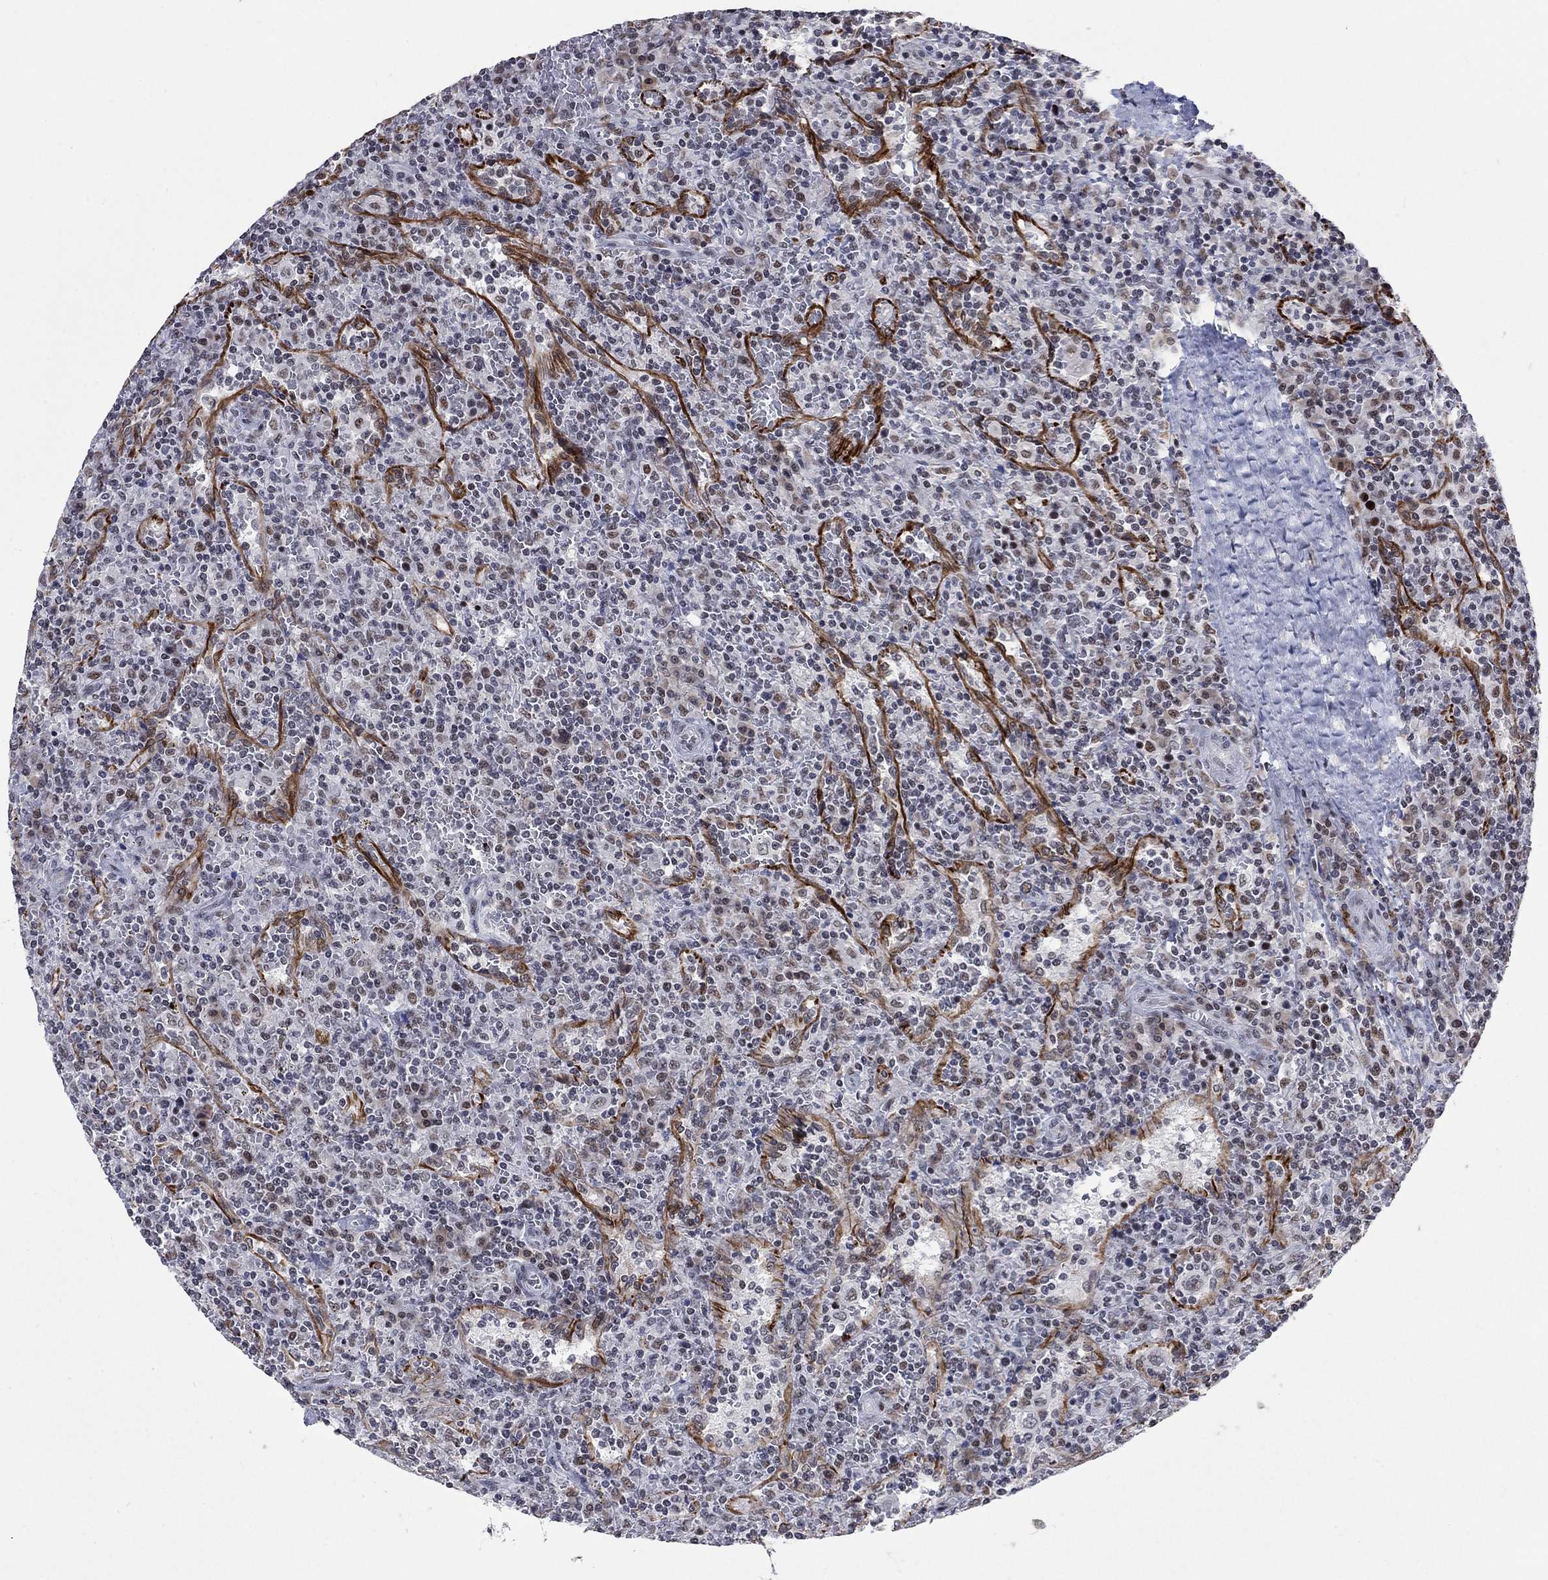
{"staining": {"intensity": "negative", "quantity": "none", "location": "none"}, "tissue": "lymphoma", "cell_type": "Tumor cells", "image_type": "cancer", "snomed": [{"axis": "morphology", "description": "Malignant lymphoma, non-Hodgkin's type, Low grade"}, {"axis": "topography", "description": "Spleen"}], "caption": "An immunohistochemistry micrograph of low-grade malignant lymphoma, non-Hodgkin's type is shown. There is no staining in tumor cells of low-grade malignant lymphoma, non-Hodgkin's type. The staining is performed using DAB brown chromogen with nuclei counter-stained in using hematoxylin.", "gene": "HCFC1", "patient": {"sex": "male", "age": 62}}